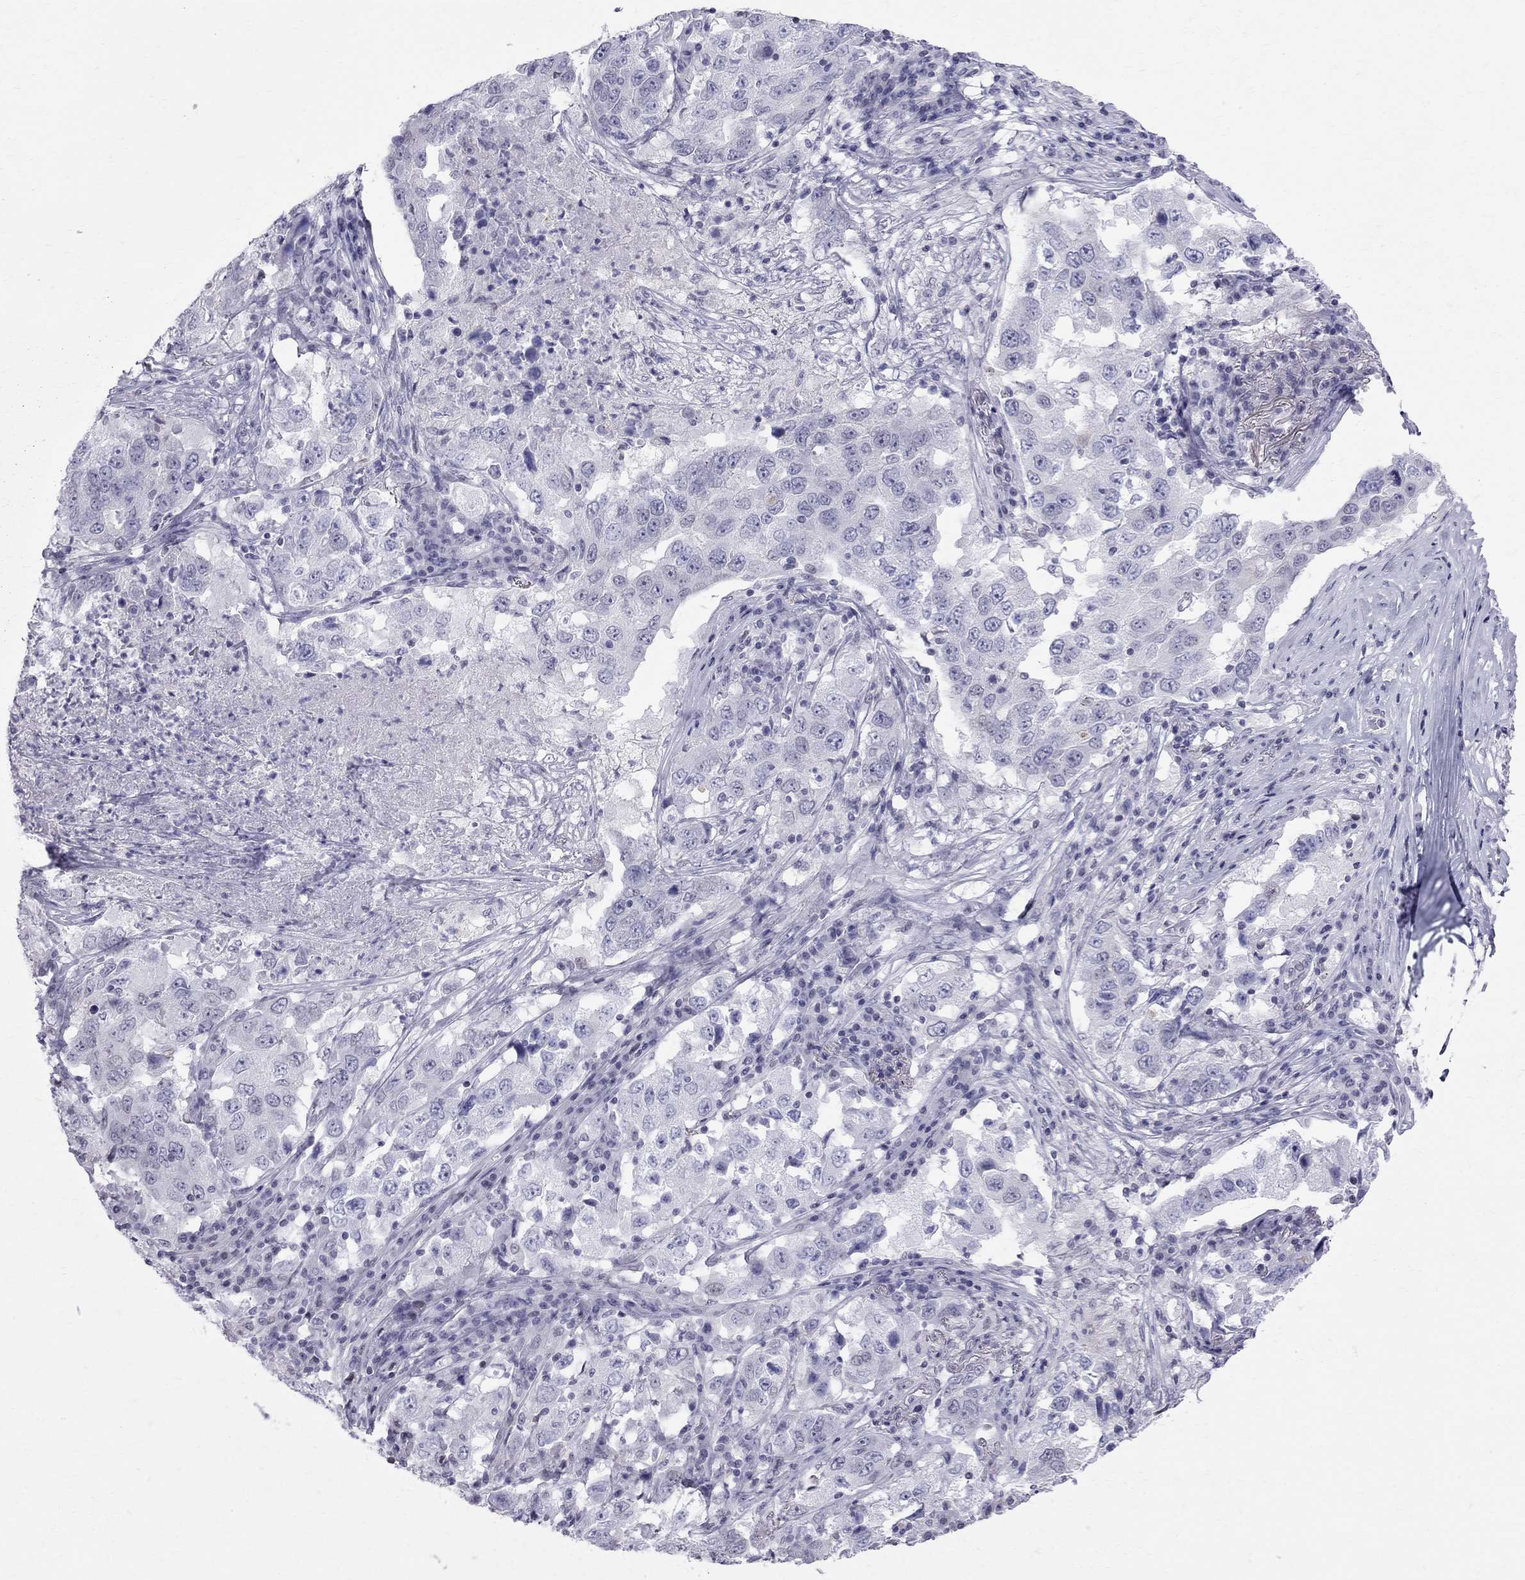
{"staining": {"intensity": "negative", "quantity": "none", "location": "none"}, "tissue": "lung cancer", "cell_type": "Tumor cells", "image_type": "cancer", "snomed": [{"axis": "morphology", "description": "Adenocarcinoma, NOS"}, {"axis": "topography", "description": "Lung"}], "caption": "Tumor cells are negative for protein expression in human lung cancer (adenocarcinoma). Brightfield microscopy of IHC stained with DAB (brown) and hematoxylin (blue), captured at high magnification.", "gene": "MUC15", "patient": {"sex": "male", "age": 73}}